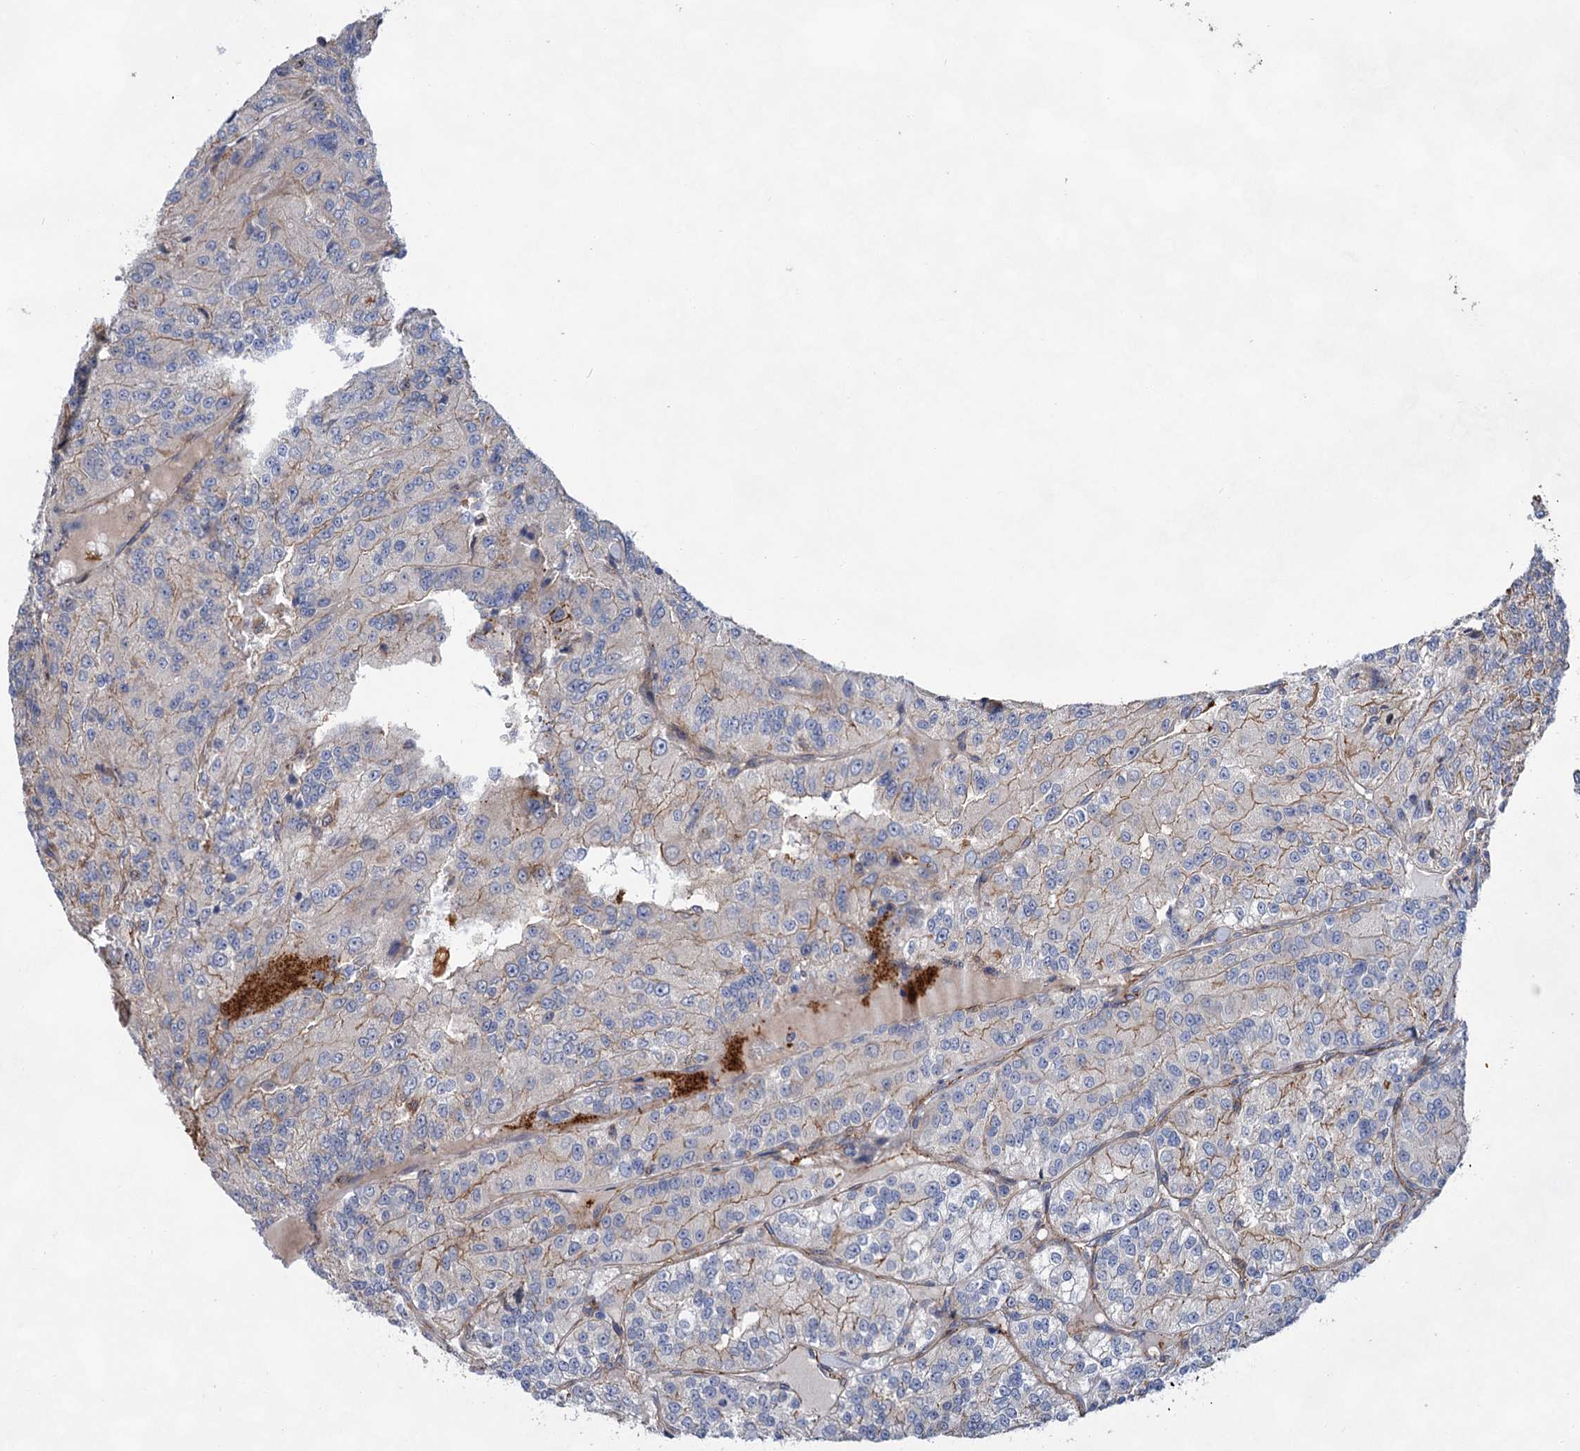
{"staining": {"intensity": "weak", "quantity": "25%-75%", "location": "cytoplasmic/membranous"}, "tissue": "renal cancer", "cell_type": "Tumor cells", "image_type": "cancer", "snomed": [{"axis": "morphology", "description": "Adenocarcinoma, NOS"}, {"axis": "topography", "description": "Kidney"}], "caption": "Immunohistochemistry staining of renal cancer (adenocarcinoma), which reveals low levels of weak cytoplasmic/membranous expression in approximately 25%-75% of tumor cells indicating weak cytoplasmic/membranous protein expression. The staining was performed using DAB (brown) for protein detection and nuclei were counterstained in hematoxylin (blue).", "gene": "TMTC3", "patient": {"sex": "female", "age": 63}}